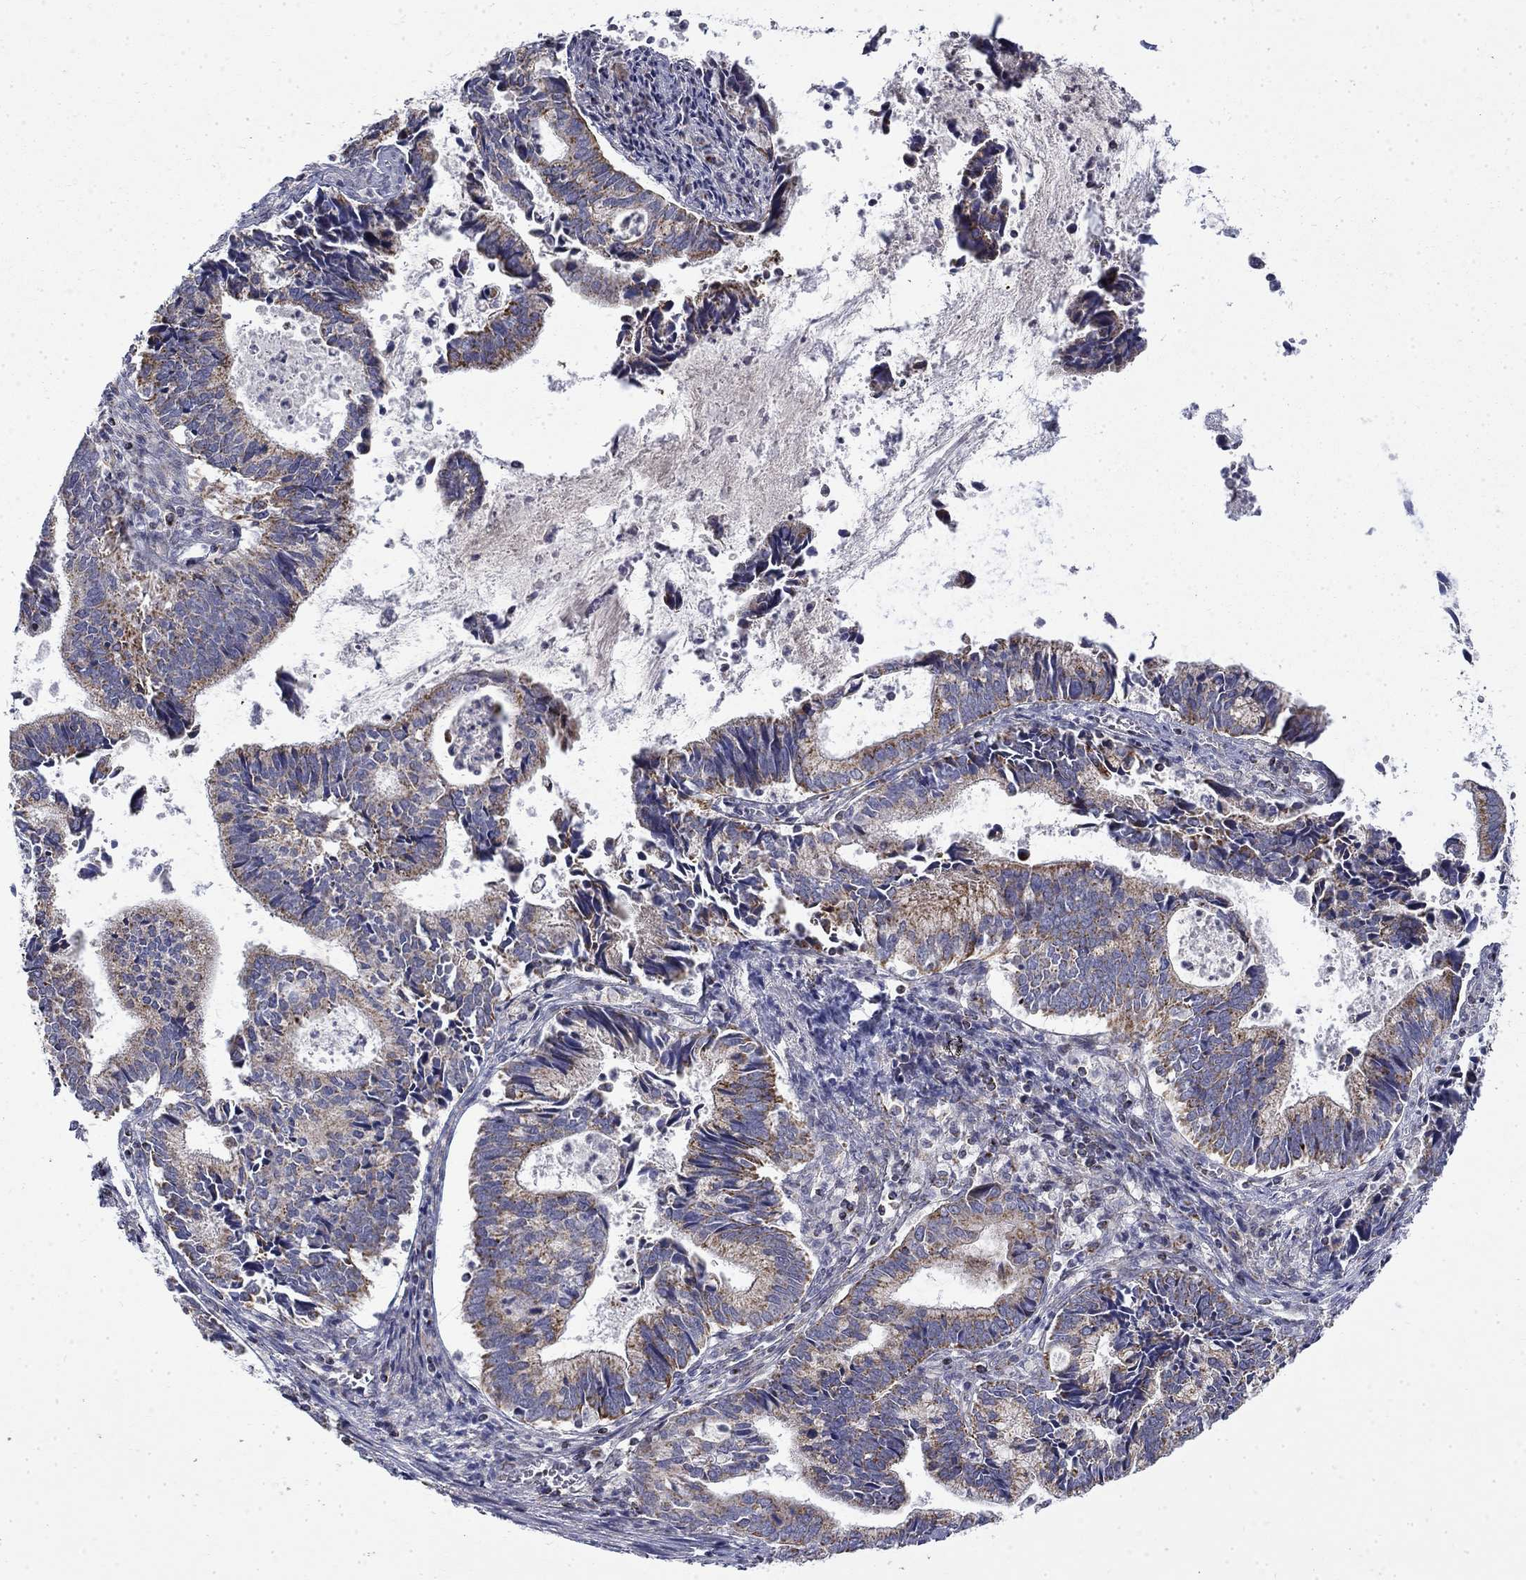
{"staining": {"intensity": "strong", "quantity": "<25%", "location": "cytoplasmic/membranous"}, "tissue": "cervical cancer", "cell_type": "Tumor cells", "image_type": "cancer", "snomed": [{"axis": "morphology", "description": "Adenocarcinoma, NOS"}, {"axis": "topography", "description": "Cervix"}], "caption": "Adenocarcinoma (cervical) stained for a protein reveals strong cytoplasmic/membranous positivity in tumor cells. (DAB = brown stain, brightfield microscopy at high magnification).", "gene": "PCBP3", "patient": {"sex": "female", "age": 42}}